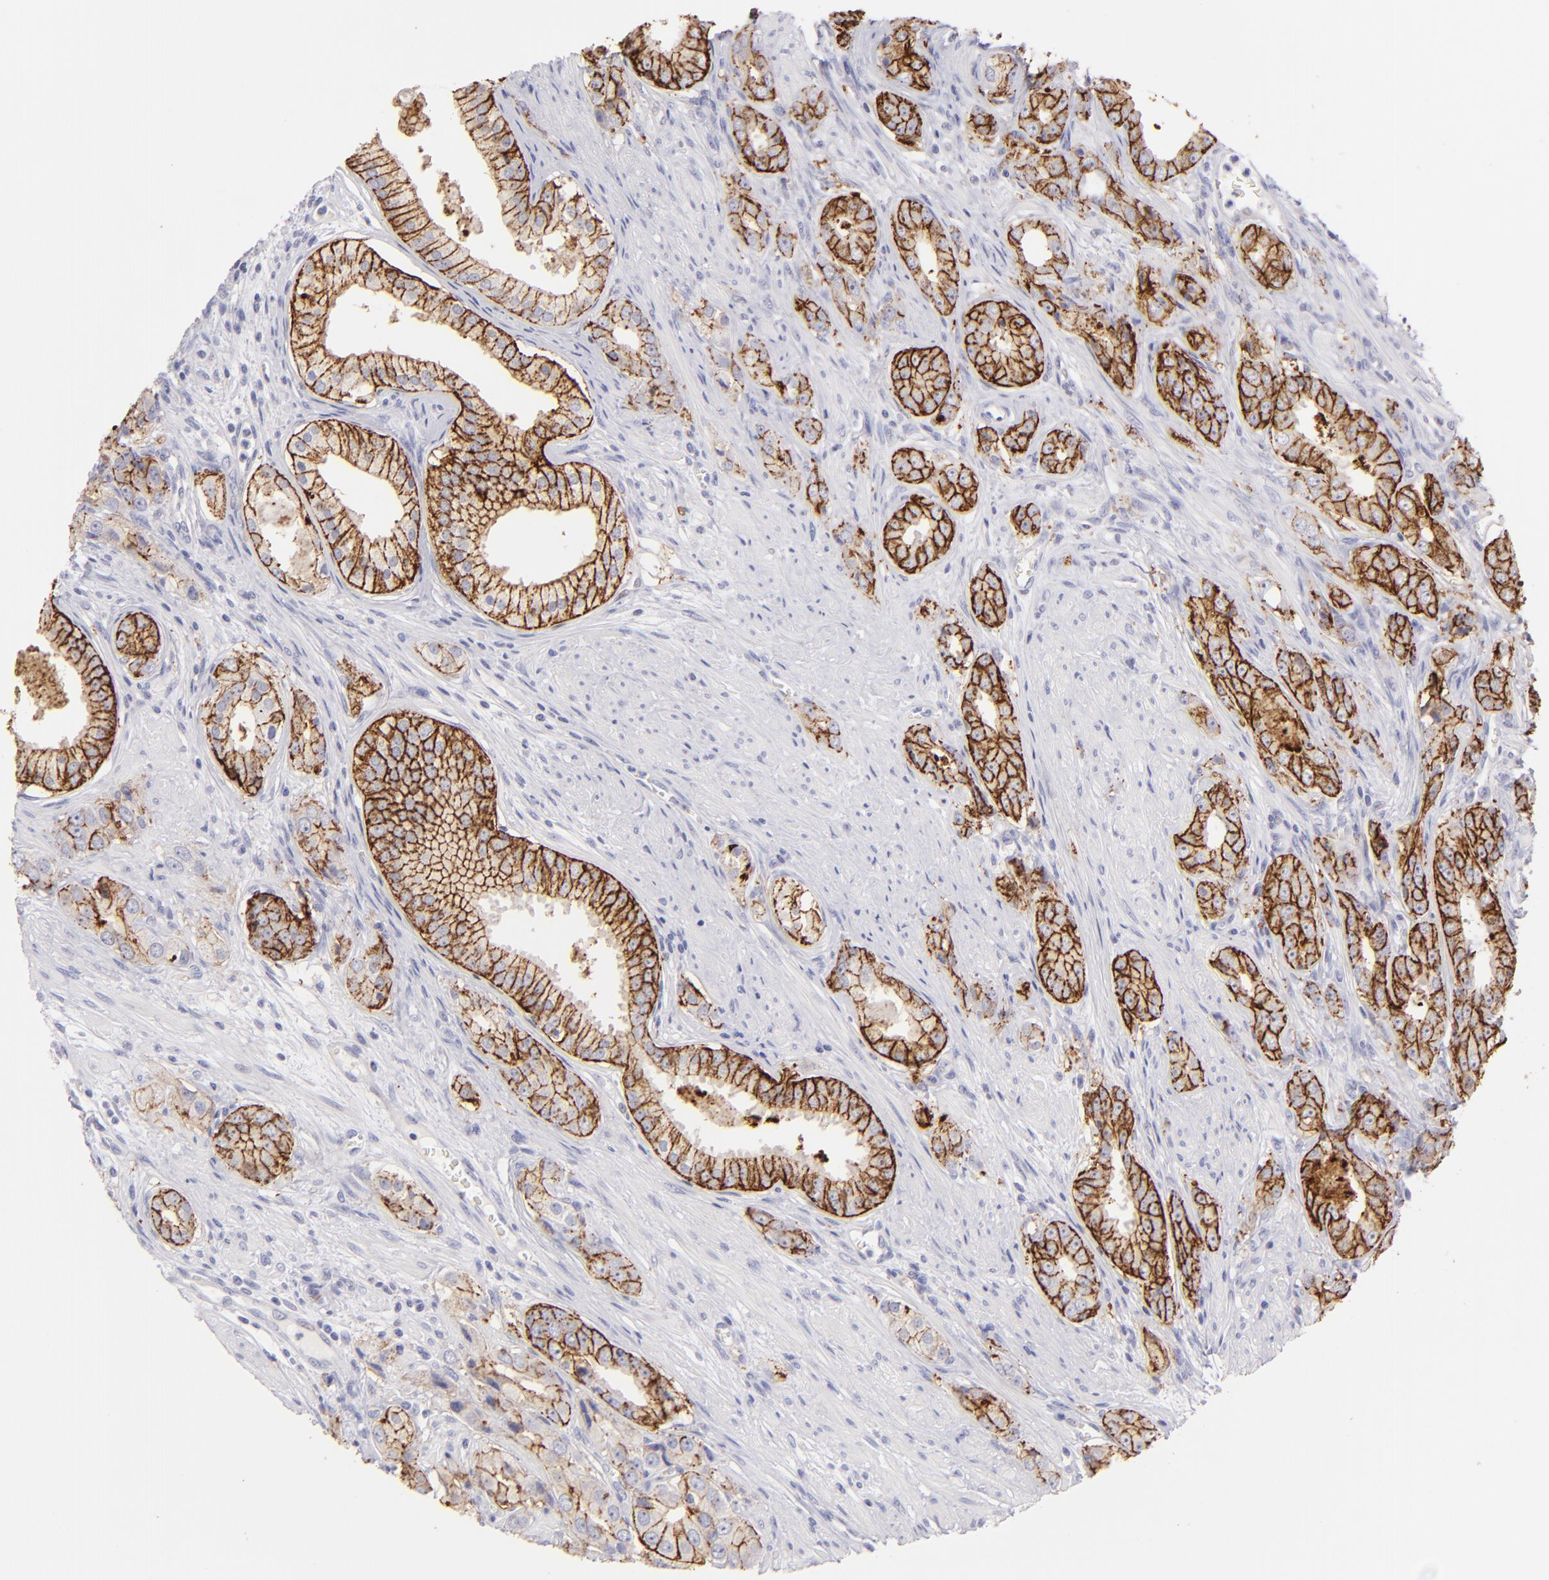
{"staining": {"intensity": "moderate", "quantity": ">75%", "location": "cytoplasmic/membranous"}, "tissue": "prostate cancer", "cell_type": "Tumor cells", "image_type": "cancer", "snomed": [{"axis": "morphology", "description": "Adenocarcinoma, Medium grade"}, {"axis": "topography", "description": "Prostate"}], "caption": "Prostate cancer (adenocarcinoma (medium-grade)) tissue displays moderate cytoplasmic/membranous staining in approximately >75% of tumor cells", "gene": "CLDN4", "patient": {"sex": "male", "age": 53}}